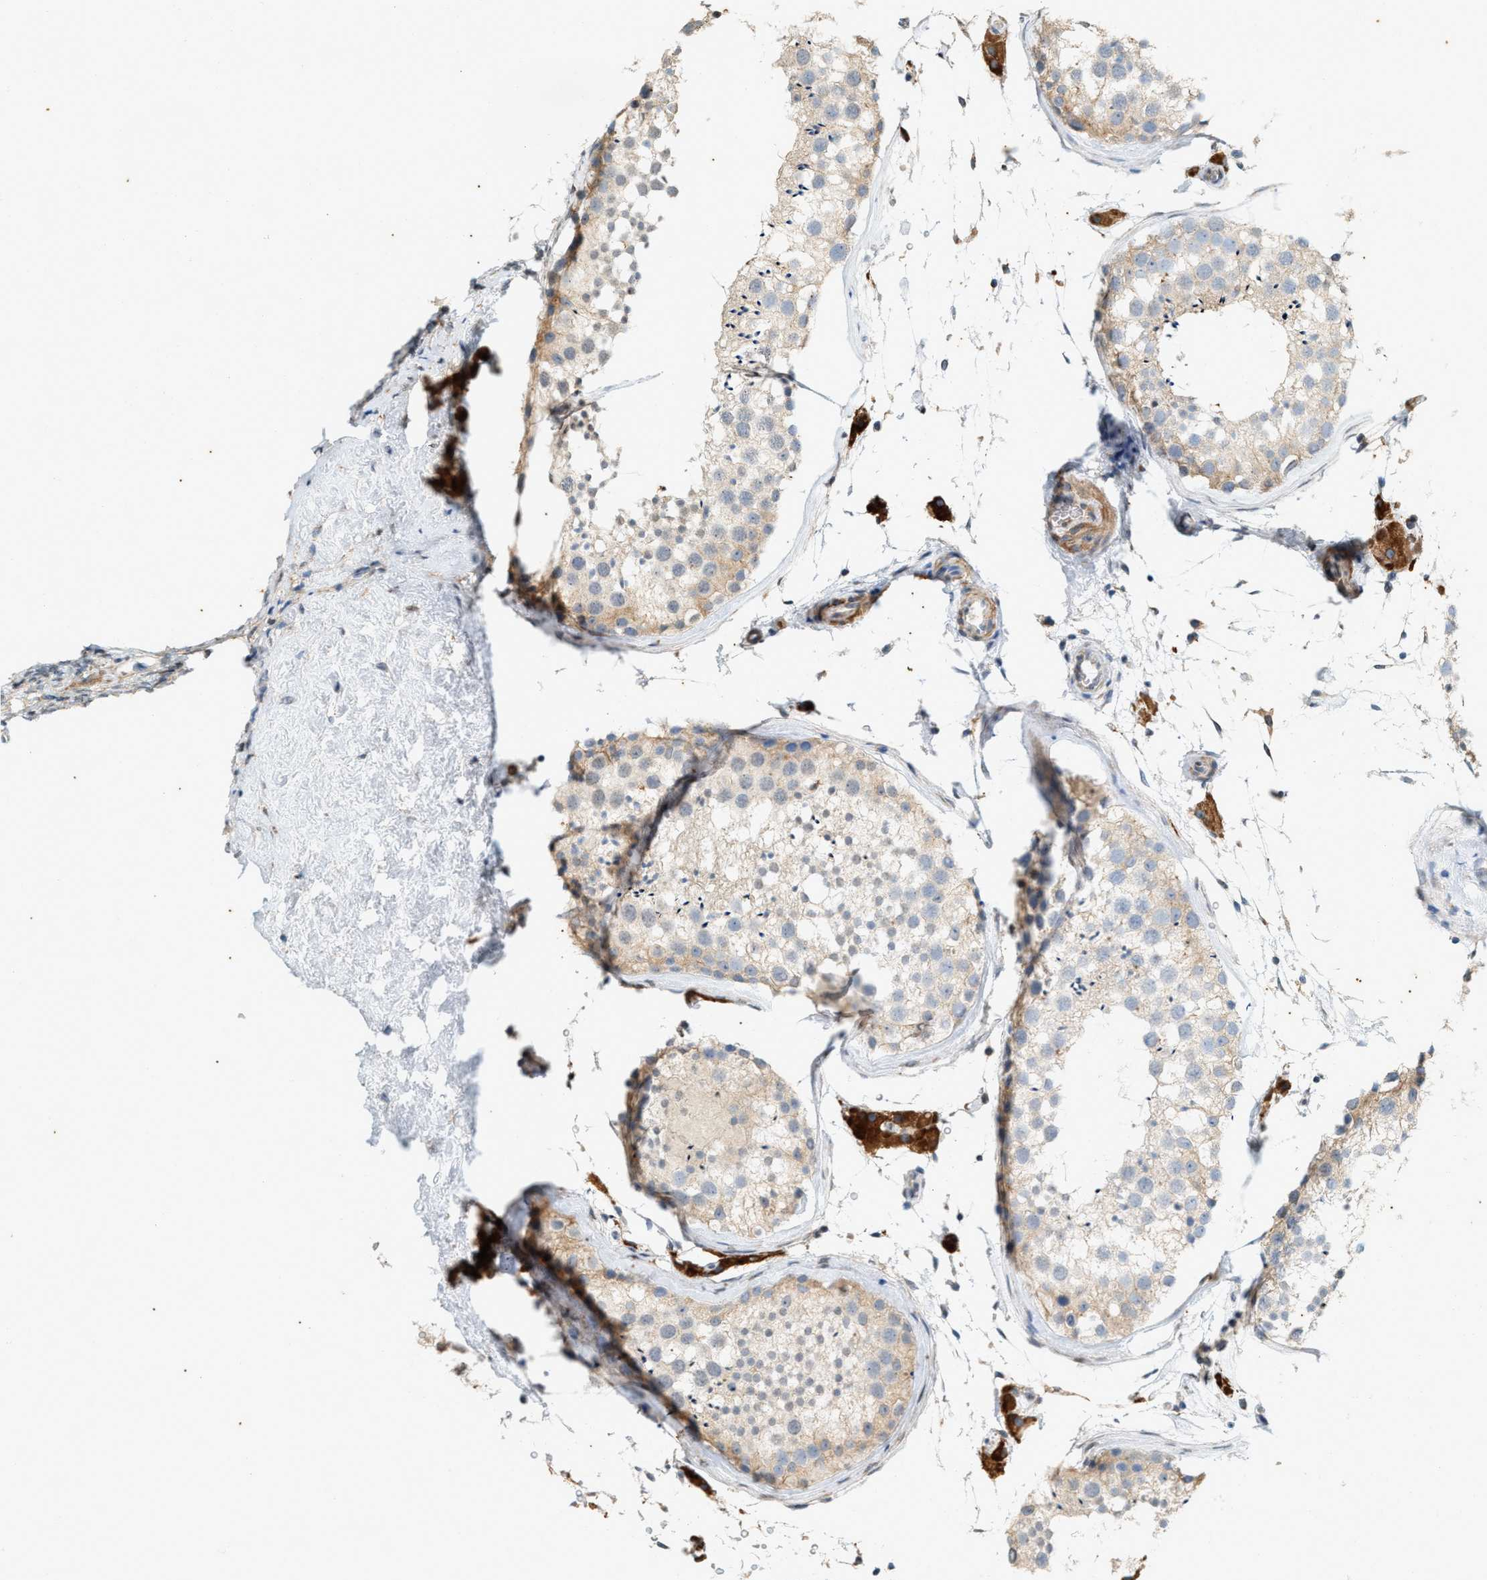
{"staining": {"intensity": "weak", "quantity": "25%-75%", "location": "cytoplasmic/membranous"}, "tissue": "testis", "cell_type": "Cells in seminiferous ducts", "image_type": "normal", "snomed": [{"axis": "morphology", "description": "Normal tissue, NOS"}, {"axis": "topography", "description": "Testis"}], "caption": "Weak cytoplasmic/membranous protein expression is appreciated in about 25%-75% of cells in seminiferous ducts in testis.", "gene": "CHPF2", "patient": {"sex": "male", "age": 46}}